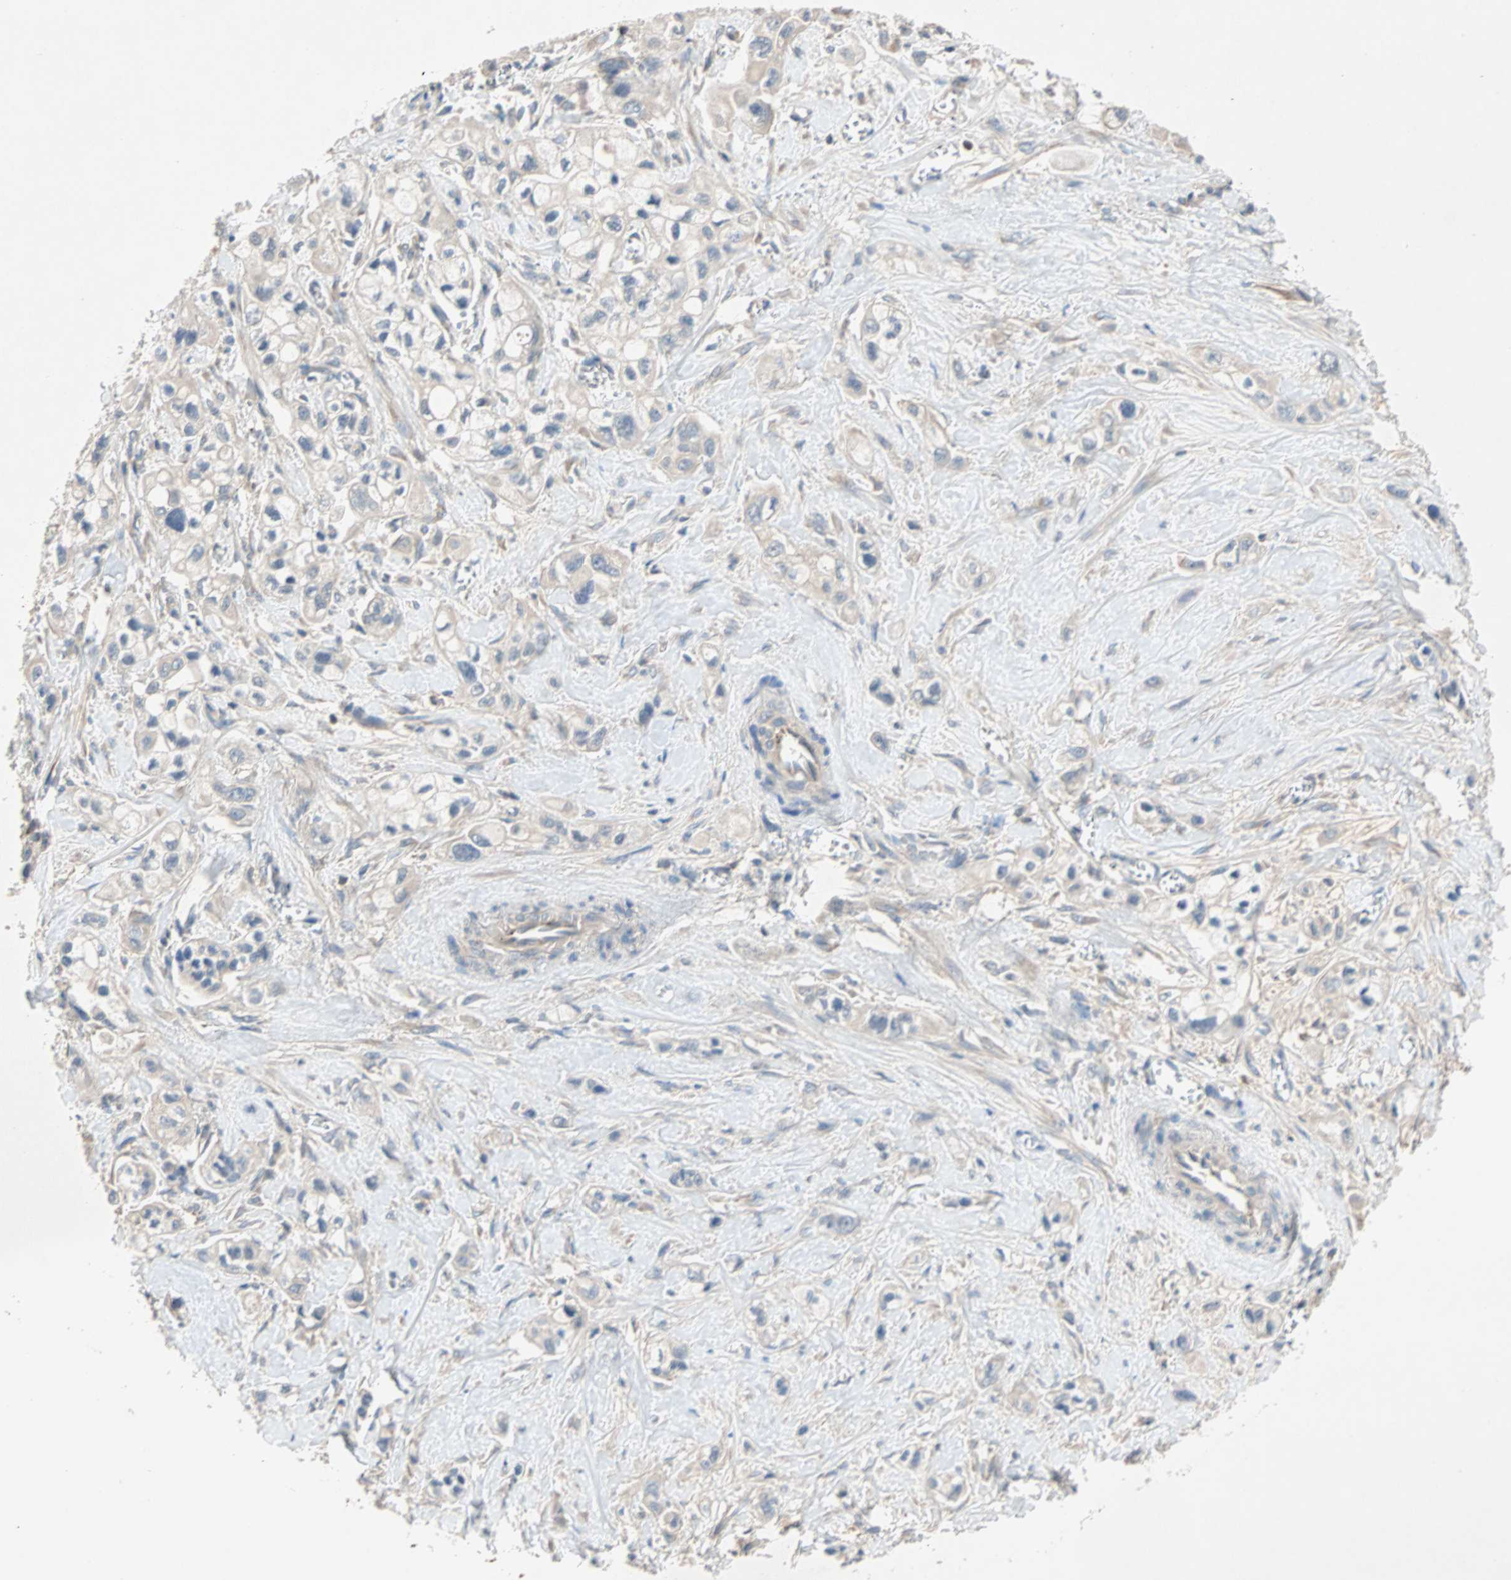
{"staining": {"intensity": "negative", "quantity": "none", "location": "none"}, "tissue": "pancreatic cancer", "cell_type": "Tumor cells", "image_type": "cancer", "snomed": [{"axis": "morphology", "description": "Adenocarcinoma, NOS"}, {"axis": "topography", "description": "Pancreas"}], "caption": "The IHC histopathology image has no significant staining in tumor cells of pancreatic cancer (adenocarcinoma) tissue.", "gene": "MAP4K1", "patient": {"sex": "male", "age": 74}}